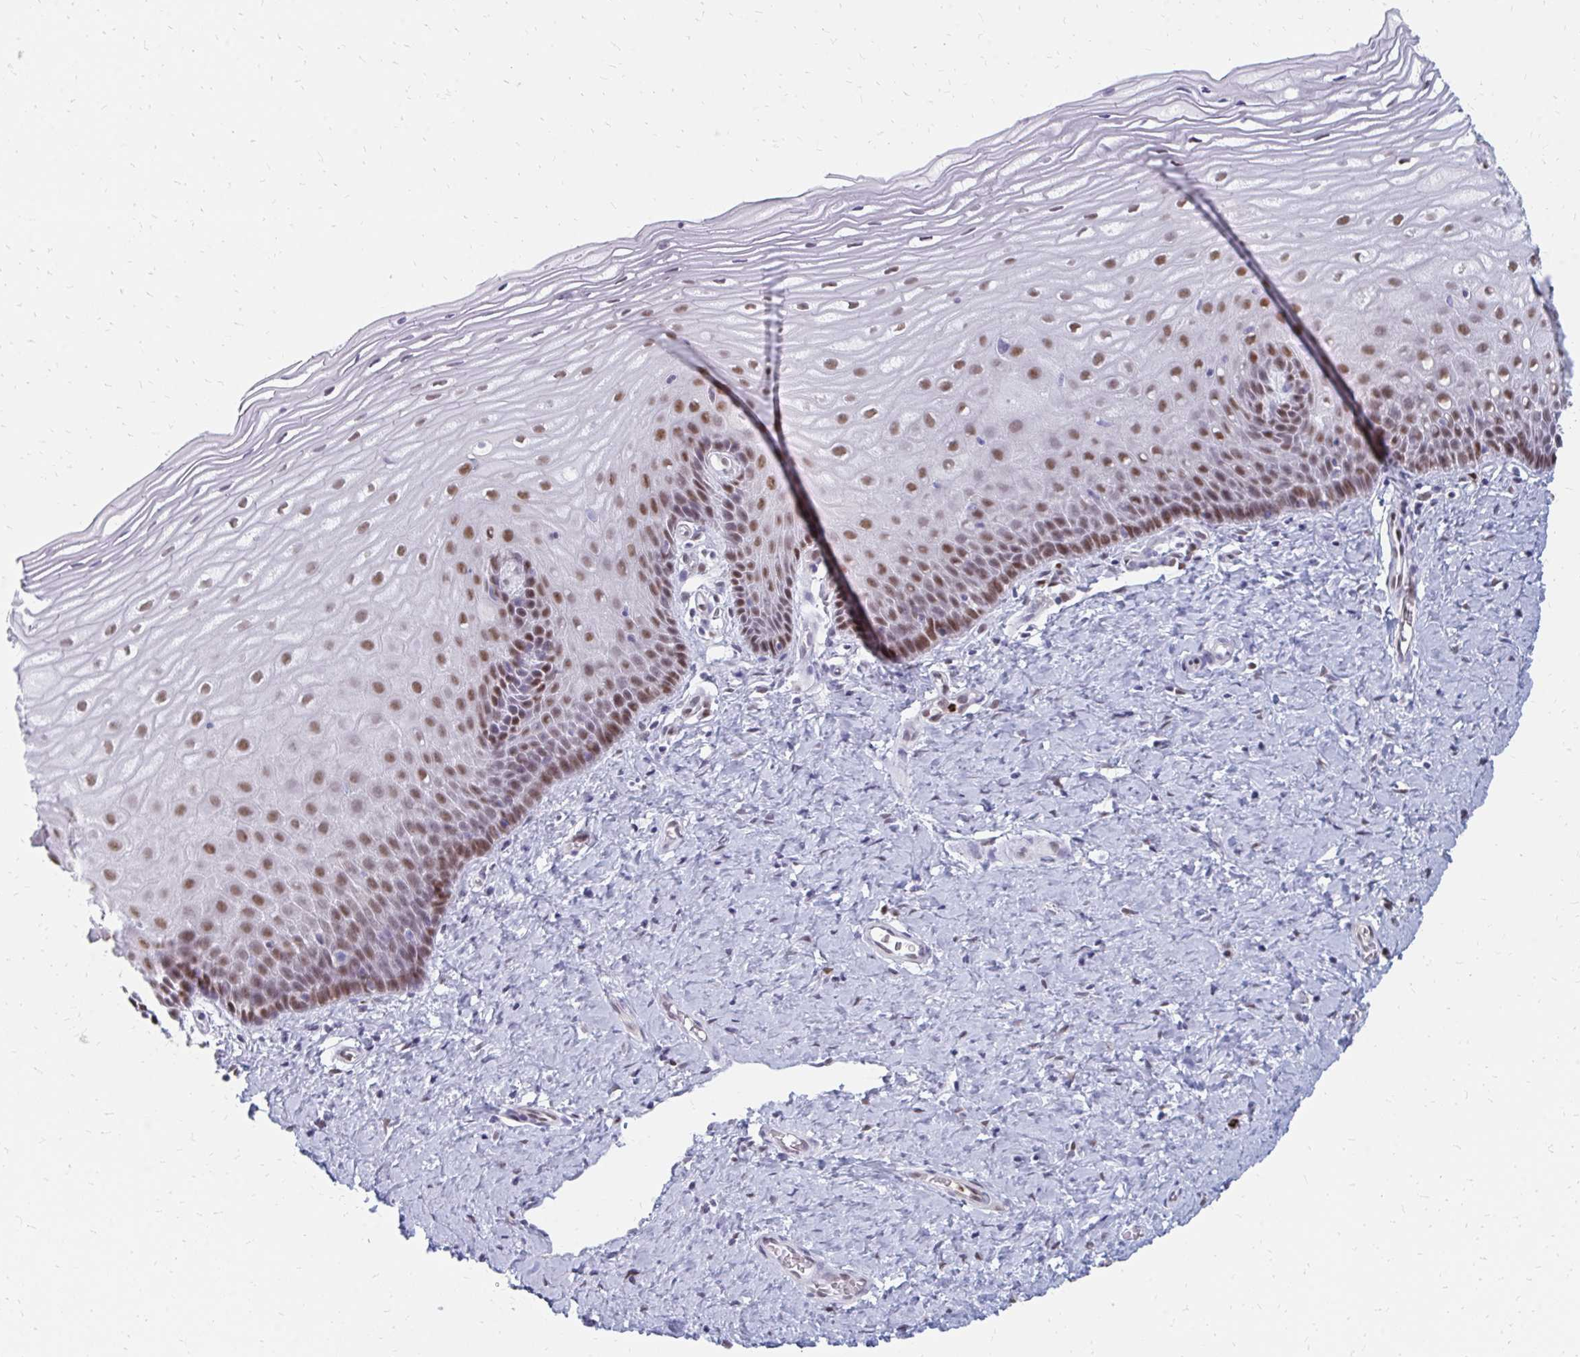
{"staining": {"intensity": "moderate", "quantity": ">75%", "location": "nuclear"}, "tissue": "cervix", "cell_type": "Glandular cells", "image_type": "normal", "snomed": [{"axis": "morphology", "description": "Normal tissue, NOS"}, {"axis": "topography", "description": "Cervix"}], "caption": "DAB (3,3'-diaminobenzidine) immunohistochemical staining of benign human cervix exhibits moderate nuclear protein expression in approximately >75% of glandular cells. (DAB IHC with brightfield microscopy, high magnification).", "gene": "PLK3", "patient": {"sex": "female", "age": 37}}